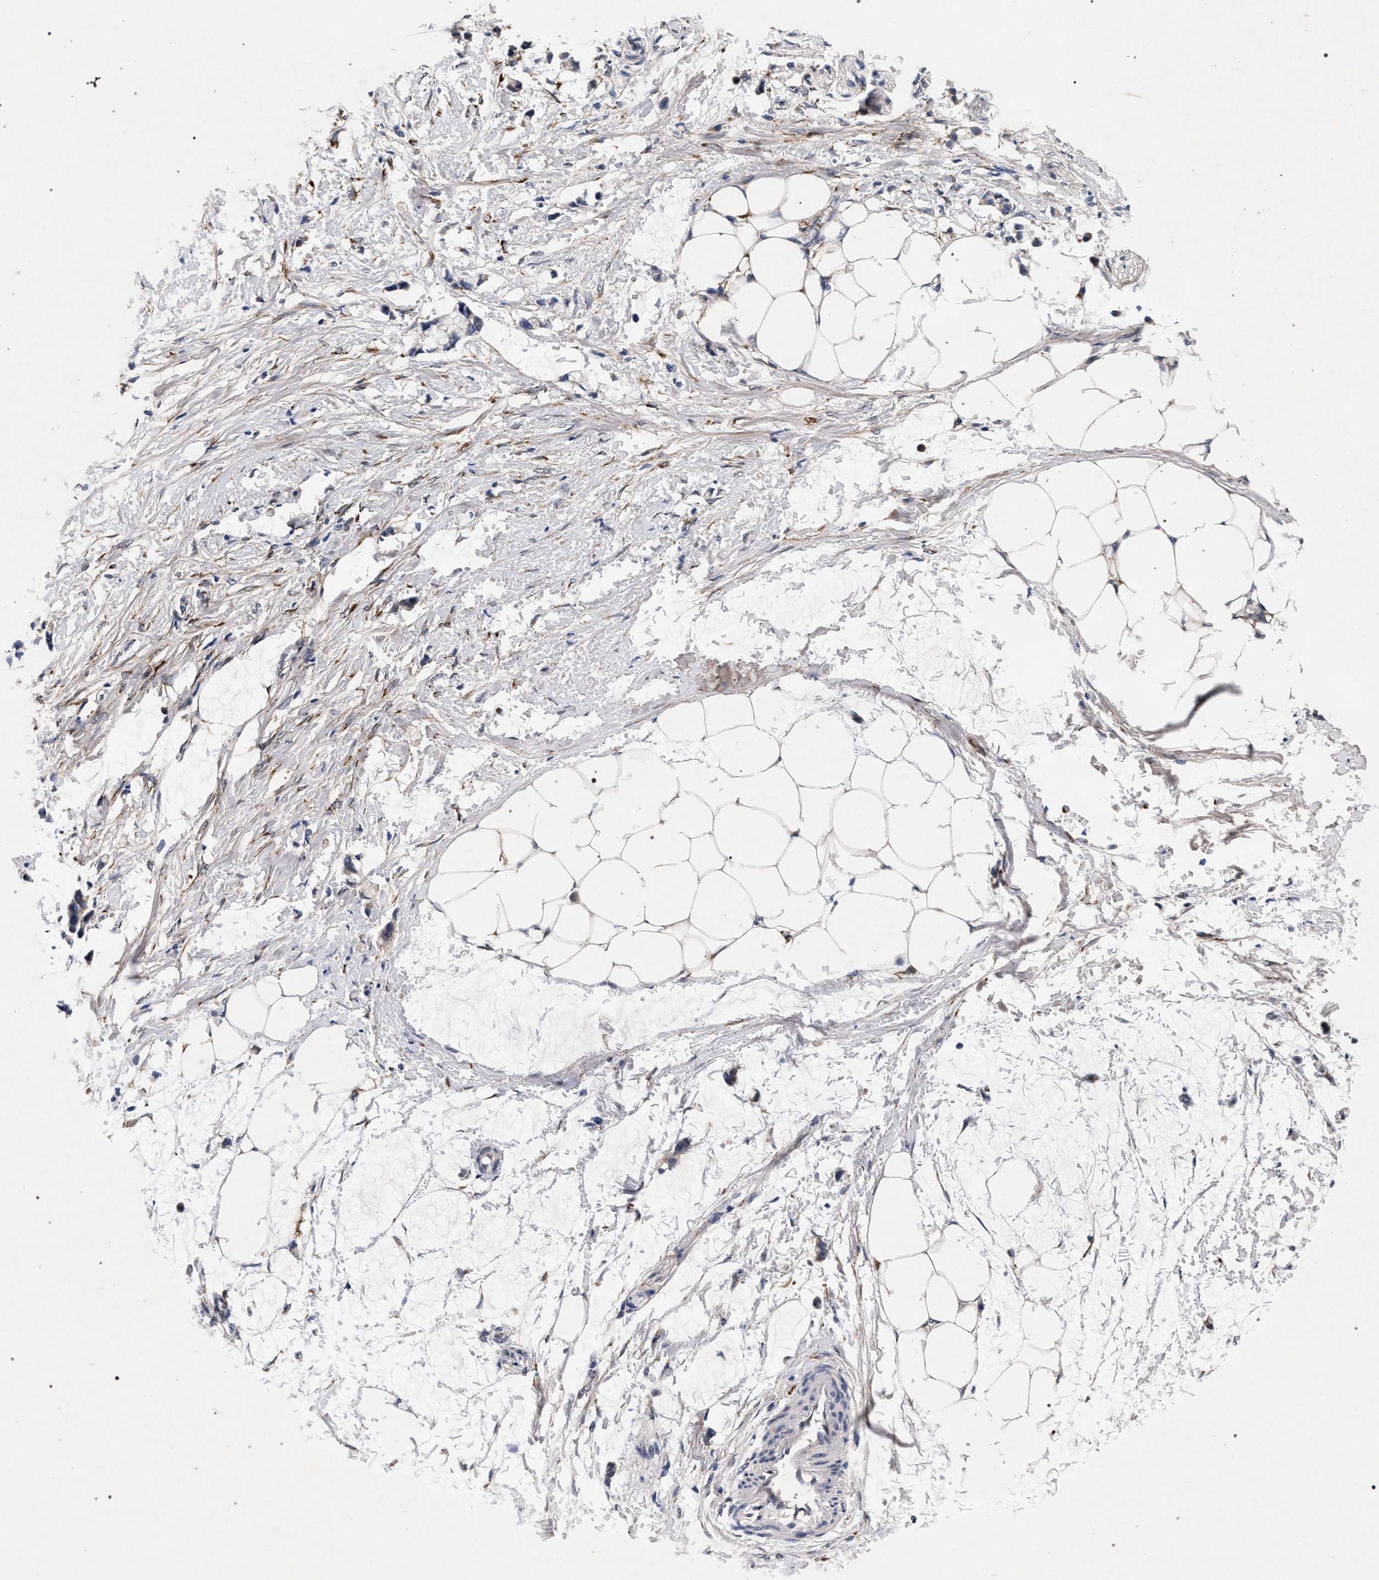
{"staining": {"intensity": "weak", "quantity": "<25%", "location": "cytoplasmic/membranous"}, "tissue": "smooth muscle", "cell_type": "Smooth muscle cells", "image_type": "normal", "snomed": [{"axis": "morphology", "description": "Normal tissue, NOS"}, {"axis": "morphology", "description": "Adenocarcinoma, NOS"}, {"axis": "topography", "description": "Smooth muscle"}, {"axis": "topography", "description": "Colon"}], "caption": "An immunohistochemistry (IHC) histopathology image of normal smooth muscle is shown. There is no staining in smooth muscle cells of smooth muscle. (DAB (3,3'-diaminobenzidine) immunohistochemistry visualized using brightfield microscopy, high magnification).", "gene": "NEK7", "patient": {"sex": "male", "age": 14}}